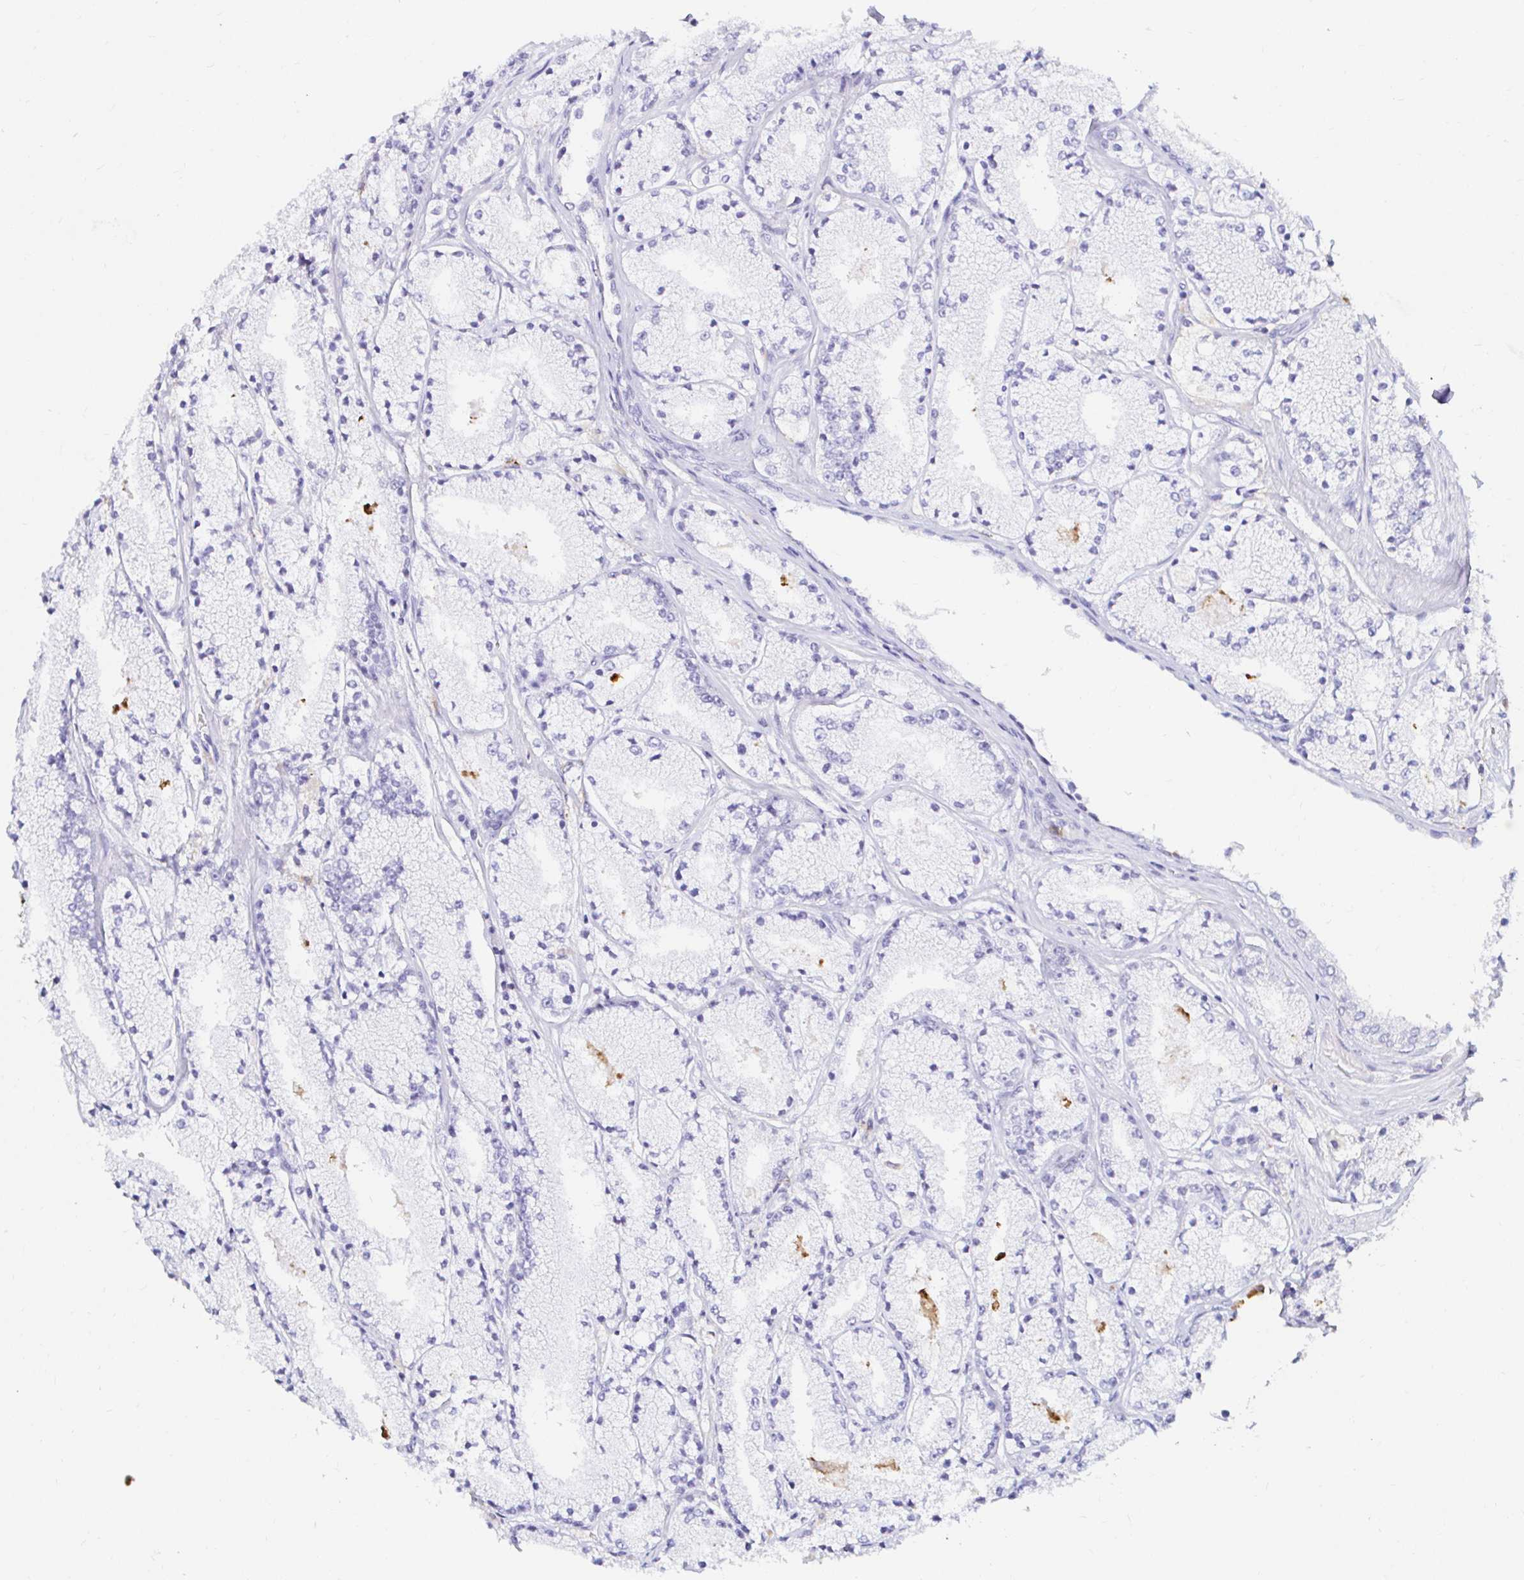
{"staining": {"intensity": "negative", "quantity": "none", "location": "none"}, "tissue": "prostate cancer", "cell_type": "Tumor cells", "image_type": "cancer", "snomed": [{"axis": "morphology", "description": "Adenocarcinoma, High grade"}, {"axis": "topography", "description": "Prostate"}], "caption": "A high-resolution micrograph shows IHC staining of prostate cancer, which demonstrates no significant positivity in tumor cells.", "gene": "CYBB", "patient": {"sex": "male", "age": 63}}